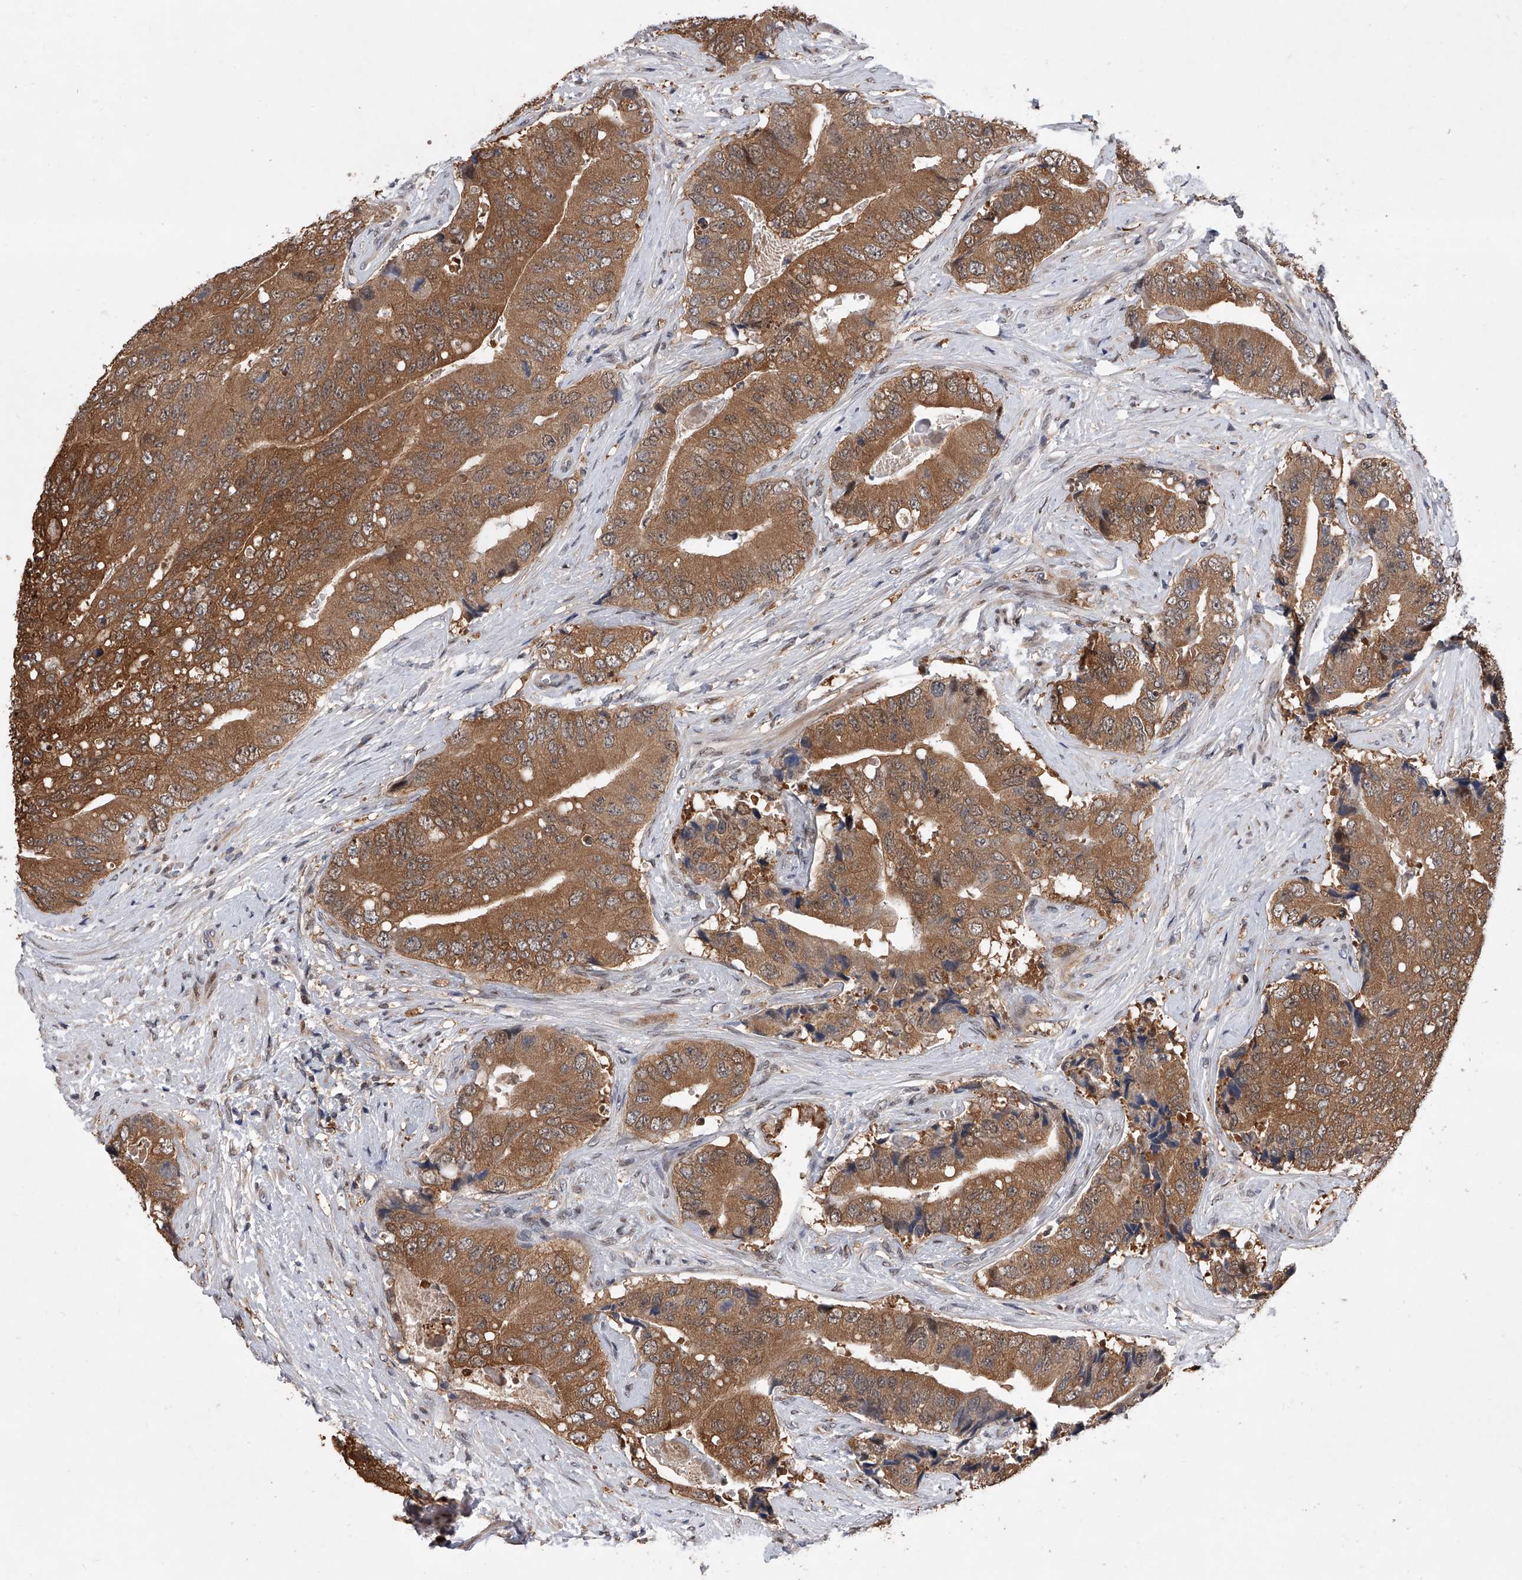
{"staining": {"intensity": "moderate", "quantity": ">75%", "location": "cytoplasmic/membranous"}, "tissue": "prostate cancer", "cell_type": "Tumor cells", "image_type": "cancer", "snomed": [{"axis": "morphology", "description": "Adenocarcinoma, High grade"}, {"axis": "topography", "description": "Prostate"}], "caption": "Prostate high-grade adenocarcinoma stained with a brown dye displays moderate cytoplasmic/membranous positive expression in about >75% of tumor cells.", "gene": "BHLHE23", "patient": {"sex": "male", "age": 70}}